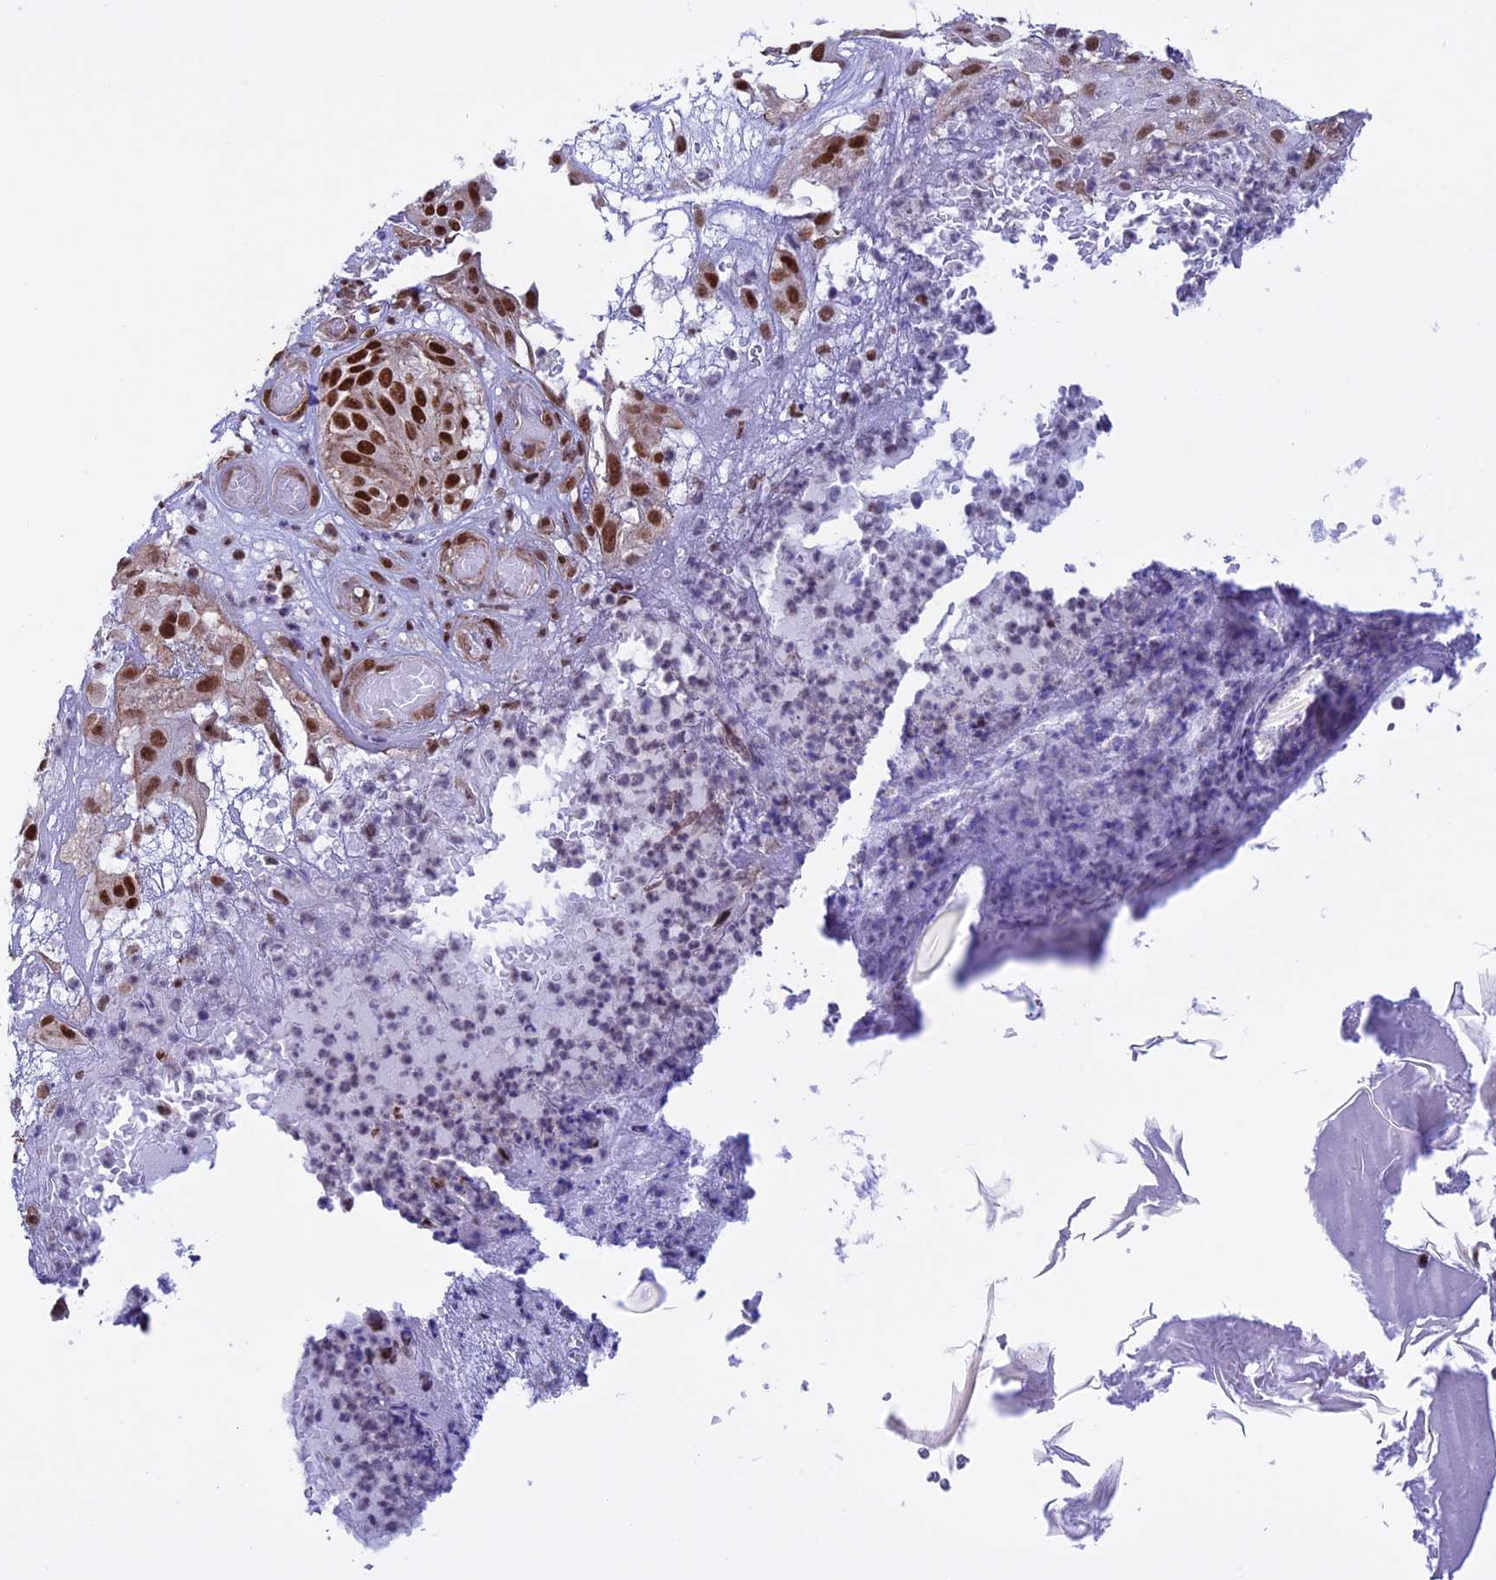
{"staining": {"intensity": "strong", "quantity": ">75%", "location": "nuclear"}, "tissue": "melanoma", "cell_type": "Tumor cells", "image_type": "cancer", "snomed": [{"axis": "morphology", "description": "Malignant melanoma, NOS"}, {"axis": "topography", "description": "Skin"}], "caption": "A brown stain highlights strong nuclear expression of a protein in malignant melanoma tumor cells.", "gene": "MPHOSPH8", "patient": {"sex": "male", "age": 83}}